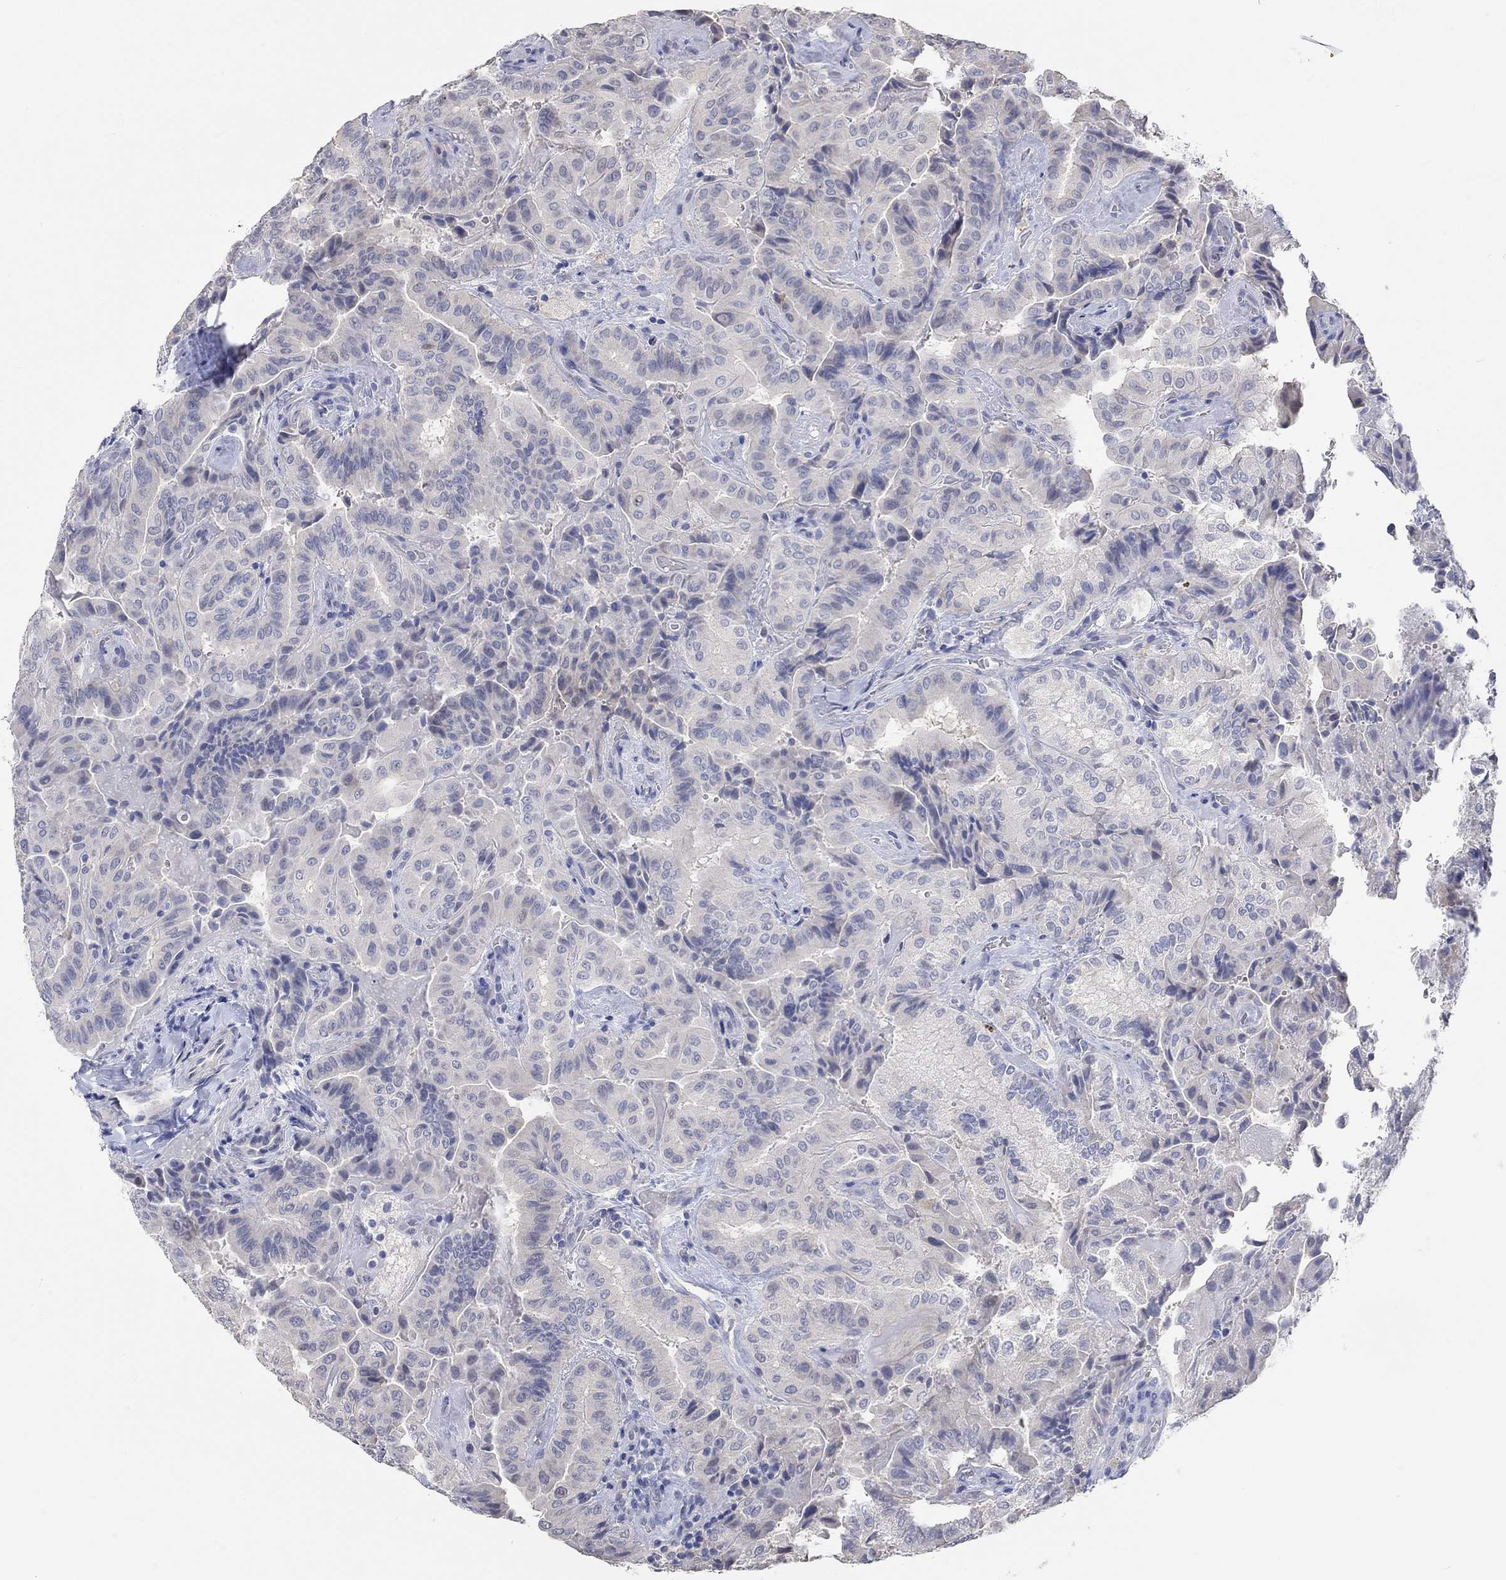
{"staining": {"intensity": "negative", "quantity": "none", "location": "none"}, "tissue": "thyroid cancer", "cell_type": "Tumor cells", "image_type": "cancer", "snomed": [{"axis": "morphology", "description": "Papillary adenocarcinoma, NOS"}, {"axis": "topography", "description": "Thyroid gland"}], "caption": "High magnification brightfield microscopy of thyroid papillary adenocarcinoma stained with DAB (brown) and counterstained with hematoxylin (blue): tumor cells show no significant positivity. (Brightfield microscopy of DAB (3,3'-diaminobenzidine) immunohistochemistry at high magnification).", "gene": "PNMA5", "patient": {"sex": "female", "age": 68}}